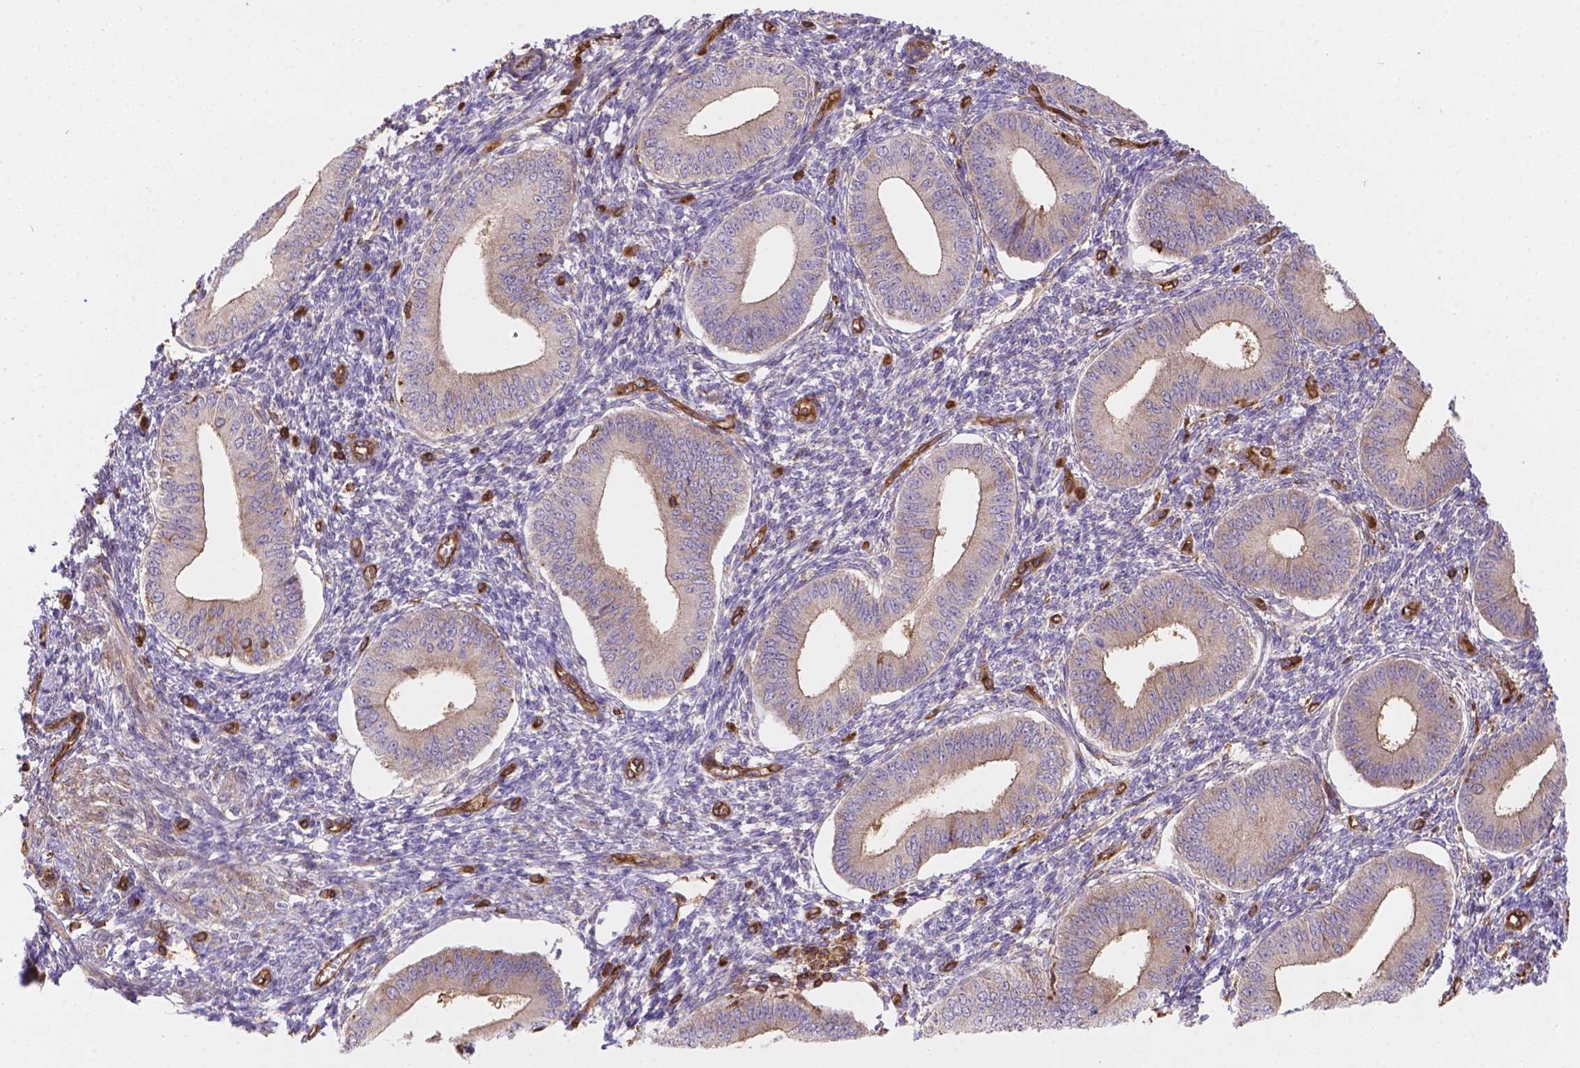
{"staining": {"intensity": "negative", "quantity": "none", "location": "none"}, "tissue": "endometrium", "cell_type": "Cells in endometrial stroma", "image_type": "normal", "snomed": [{"axis": "morphology", "description": "Normal tissue, NOS"}, {"axis": "topography", "description": "Endometrium"}], "caption": "DAB immunohistochemical staining of benign endometrium shows no significant expression in cells in endometrial stroma. The staining is performed using DAB (3,3'-diaminobenzidine) brown chromogen with nuclei counter-stained in using hematoxylin.", "gene": "DMWD", "patient": {"sex": "female", "age": 42}}